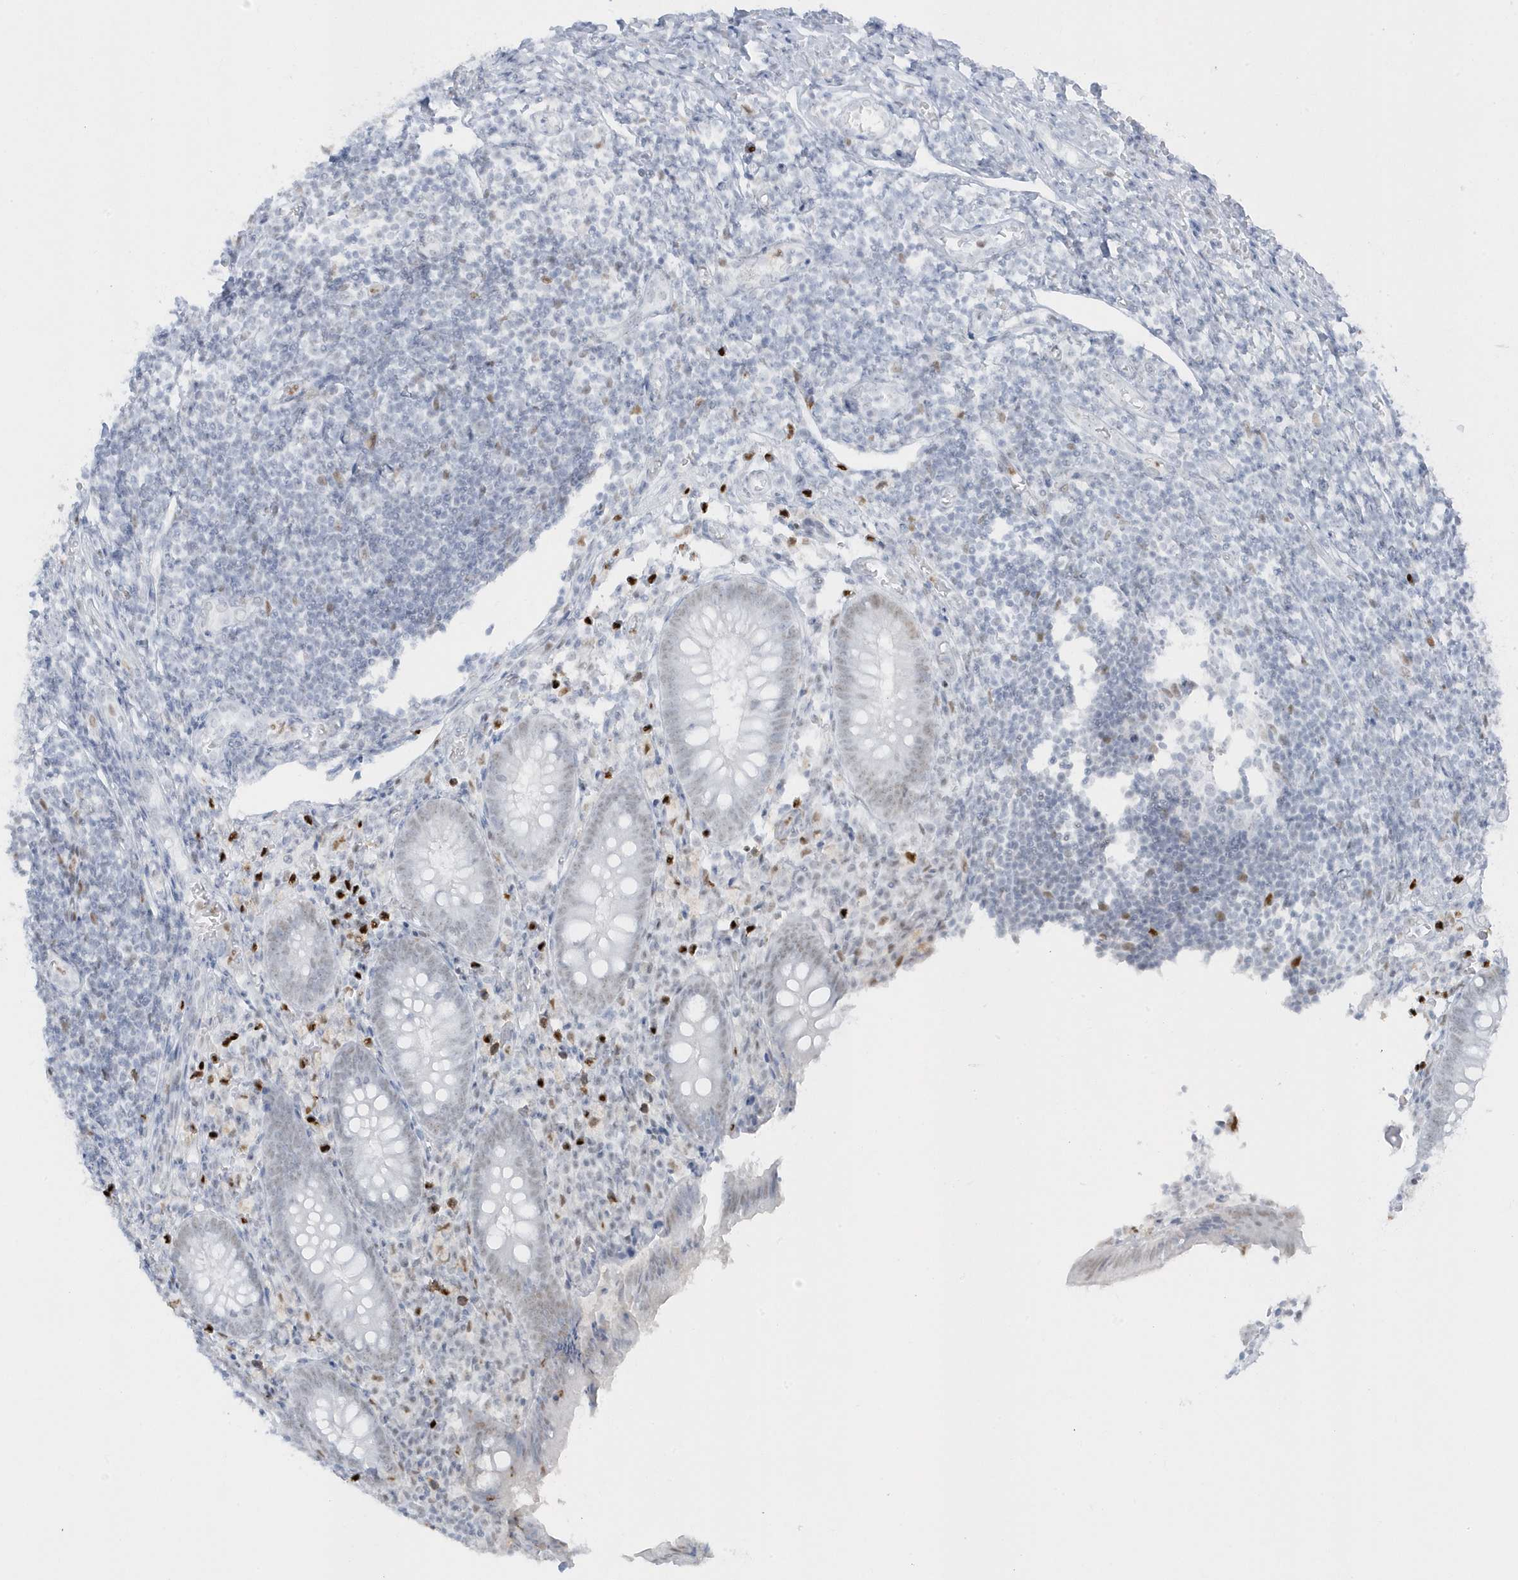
{"staining": {"intensity": "moderate", "quantity": "<25%", "location": "cytoplasmic/membranous,nuclear"}, "tissue": "appendix", "cell_type": "Glandular cells", "image_type": "normal", "snomed": [{"axis": "morphology", "description": "Normal tissue, NOS"}, {"axis": "topography", "description": "Appendix"}], "caption": "Benign appendix demonstrates moderate cytoplasmic/membranous,nuclear staining in about <25% of glandular cells (brown staining indicates protein expression, while blue staining denotes nuclei)..", "gene": "SMIM34", "patient": {"sex": "female", "age": 17}}